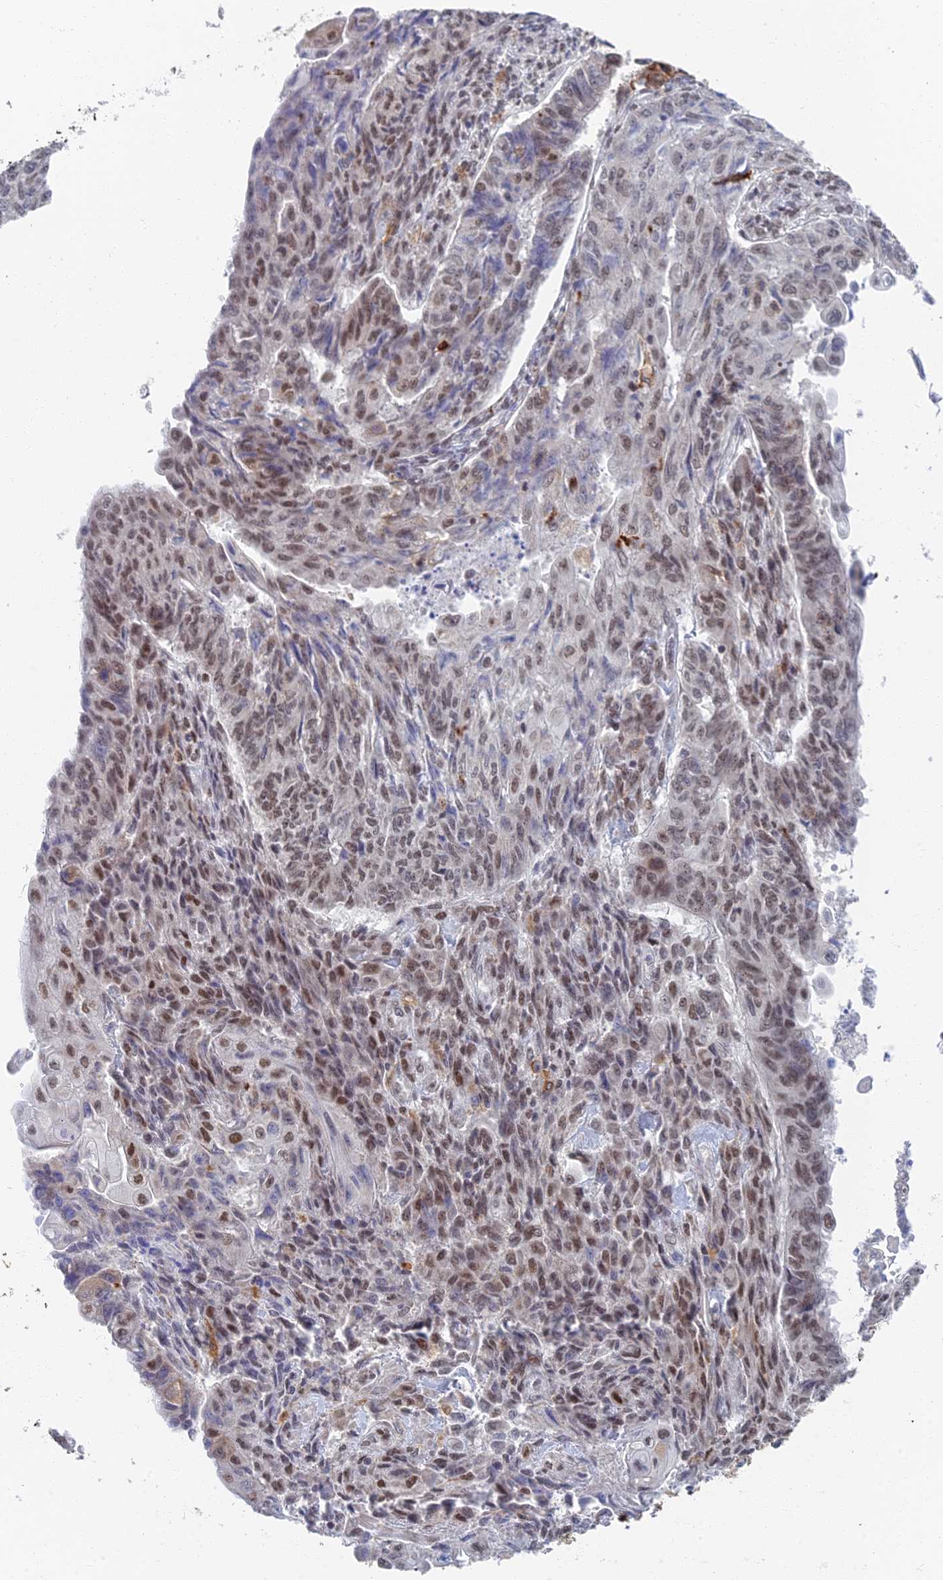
{"staining": {"intensity": "weak", "quantity": "25%-75%", "location": "nuclear"}, "tissue": "endometrial cancer", "cell_type": "Tumor cells", "image_type": "cancer", "snomed": [{"axis": "morphology", "description": "Adenocarcinoma, NOS"}, {"axis": "topography", "description": "Endometrium"}], "caption": "Endometrial cancer stained with immunohistochemistry (IHC) shows weak nuclear positivity in approximately 25%-75% of tumor cells. (IHC, brightfield microscopy, high magnification).", "gene": "GPATCH1", "patient": {"sex": "female", "age": 32}}